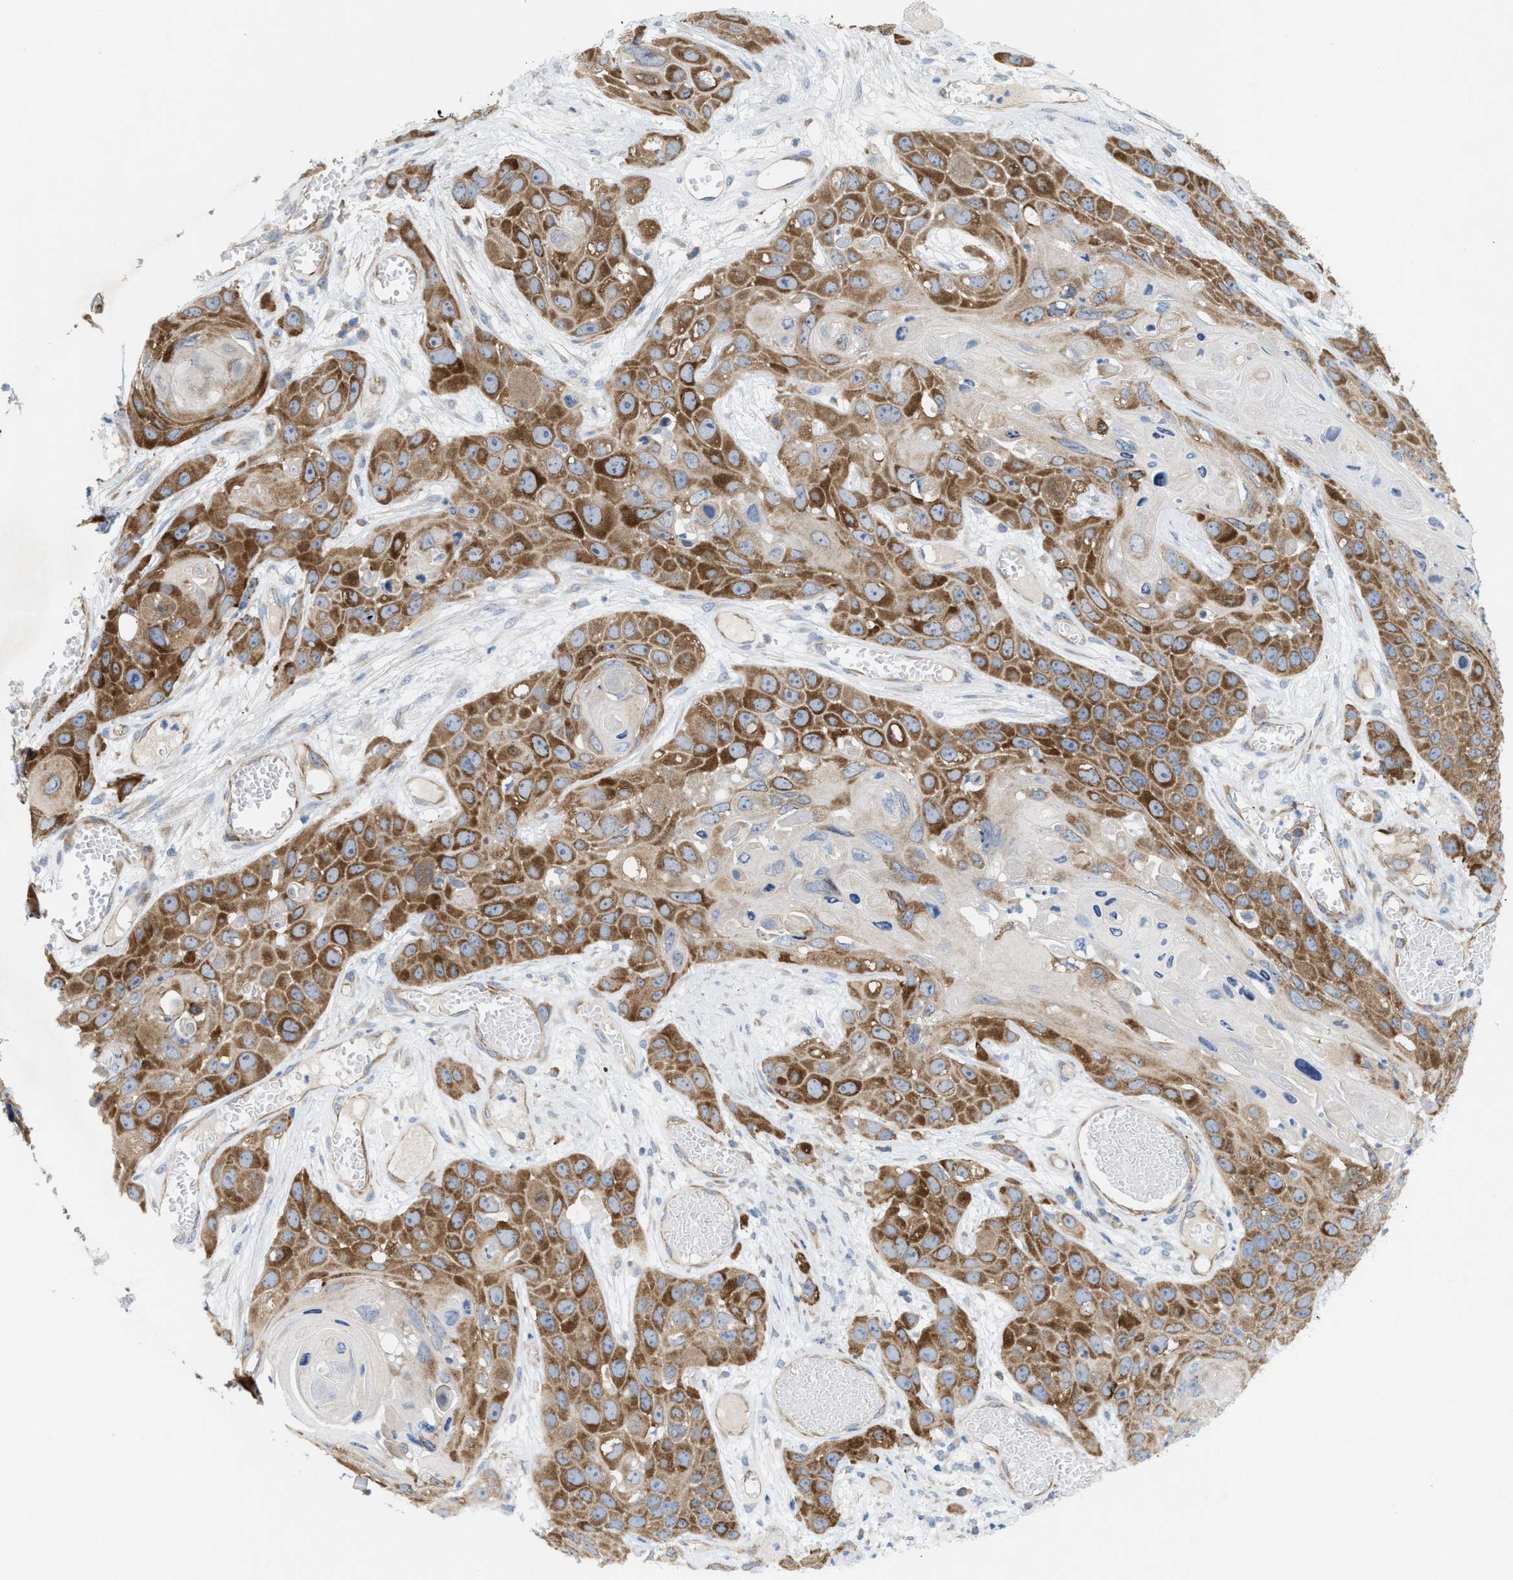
{"staining": {"intensity": "strong", "quantity": ">75%", "location": "cytoplasmic/membranous"}, "tissue": "skin cancer", "cell_type": "Tumor cells", "image_type": "cancer", "snomed": [{"axis": "morphology", "description": "Squamous cell carcinoma, NOS"}, {"axis": "topography", "description": "Skin"}], "caption": "Skin cancer stained with DAB immunohistochemistry exhibits high levels of strong cytoplasmic/membranous staining in approximately >75% of tumor cells.", "gene": "UBAP2", "patient": {"sex": "male", "age": 55}}